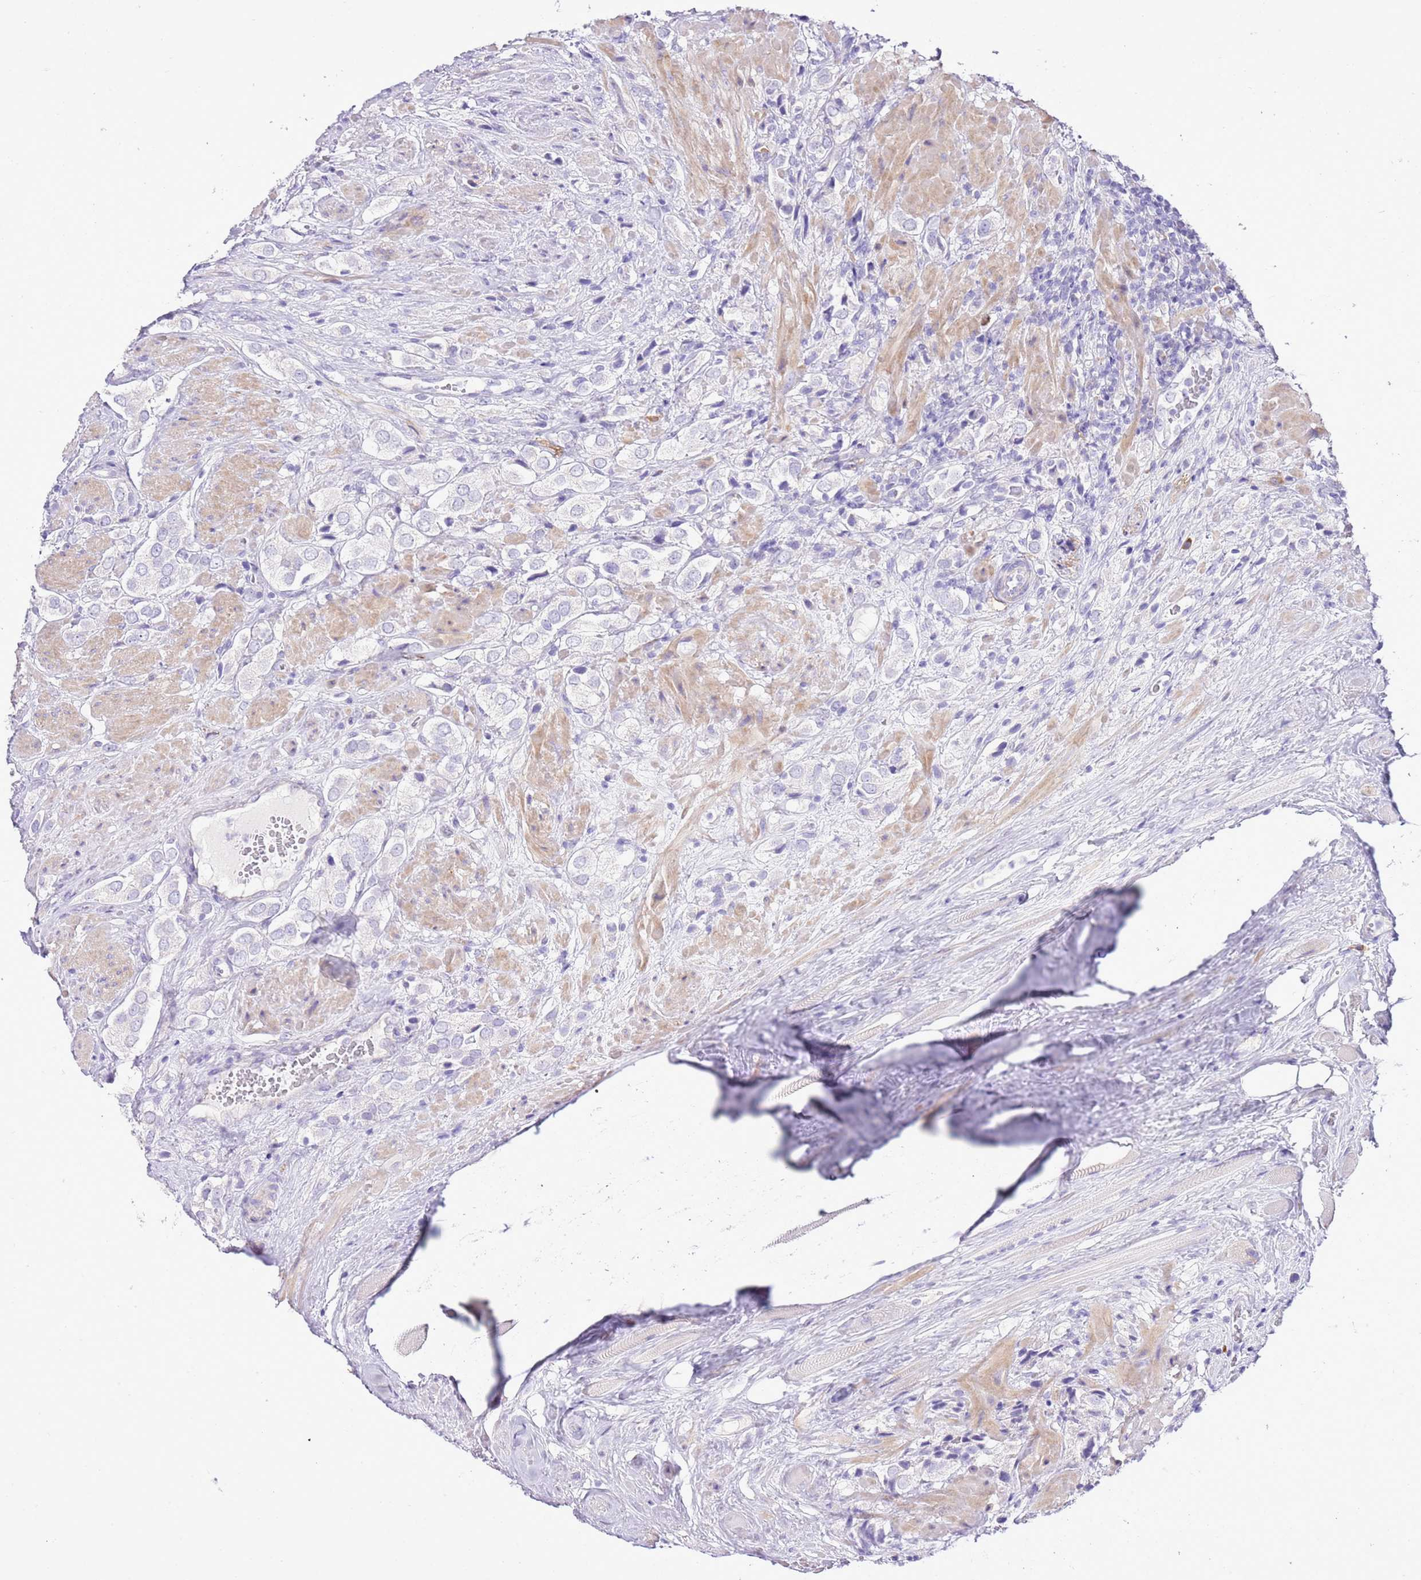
{"staining": {"intensity": "negative", "quantity": "none", "location": "none"}, "tissue": "prostate cancer", "cell_type": "Tumor cells", "image_type": "cancer", "snomed": [{"axis": "morphology", "description": "Adenocarcinoma, High grade"}, {"axis": "topography", "description": "Prostate and seminal vesicle, NOS"}], "caption": "A photomicrograph of human adenocarcinoma (high-grade) (prostate) is negative for staining in tumor cells.", "gene": "AAR2", "patient": {"sex": "male", "age": 64}}